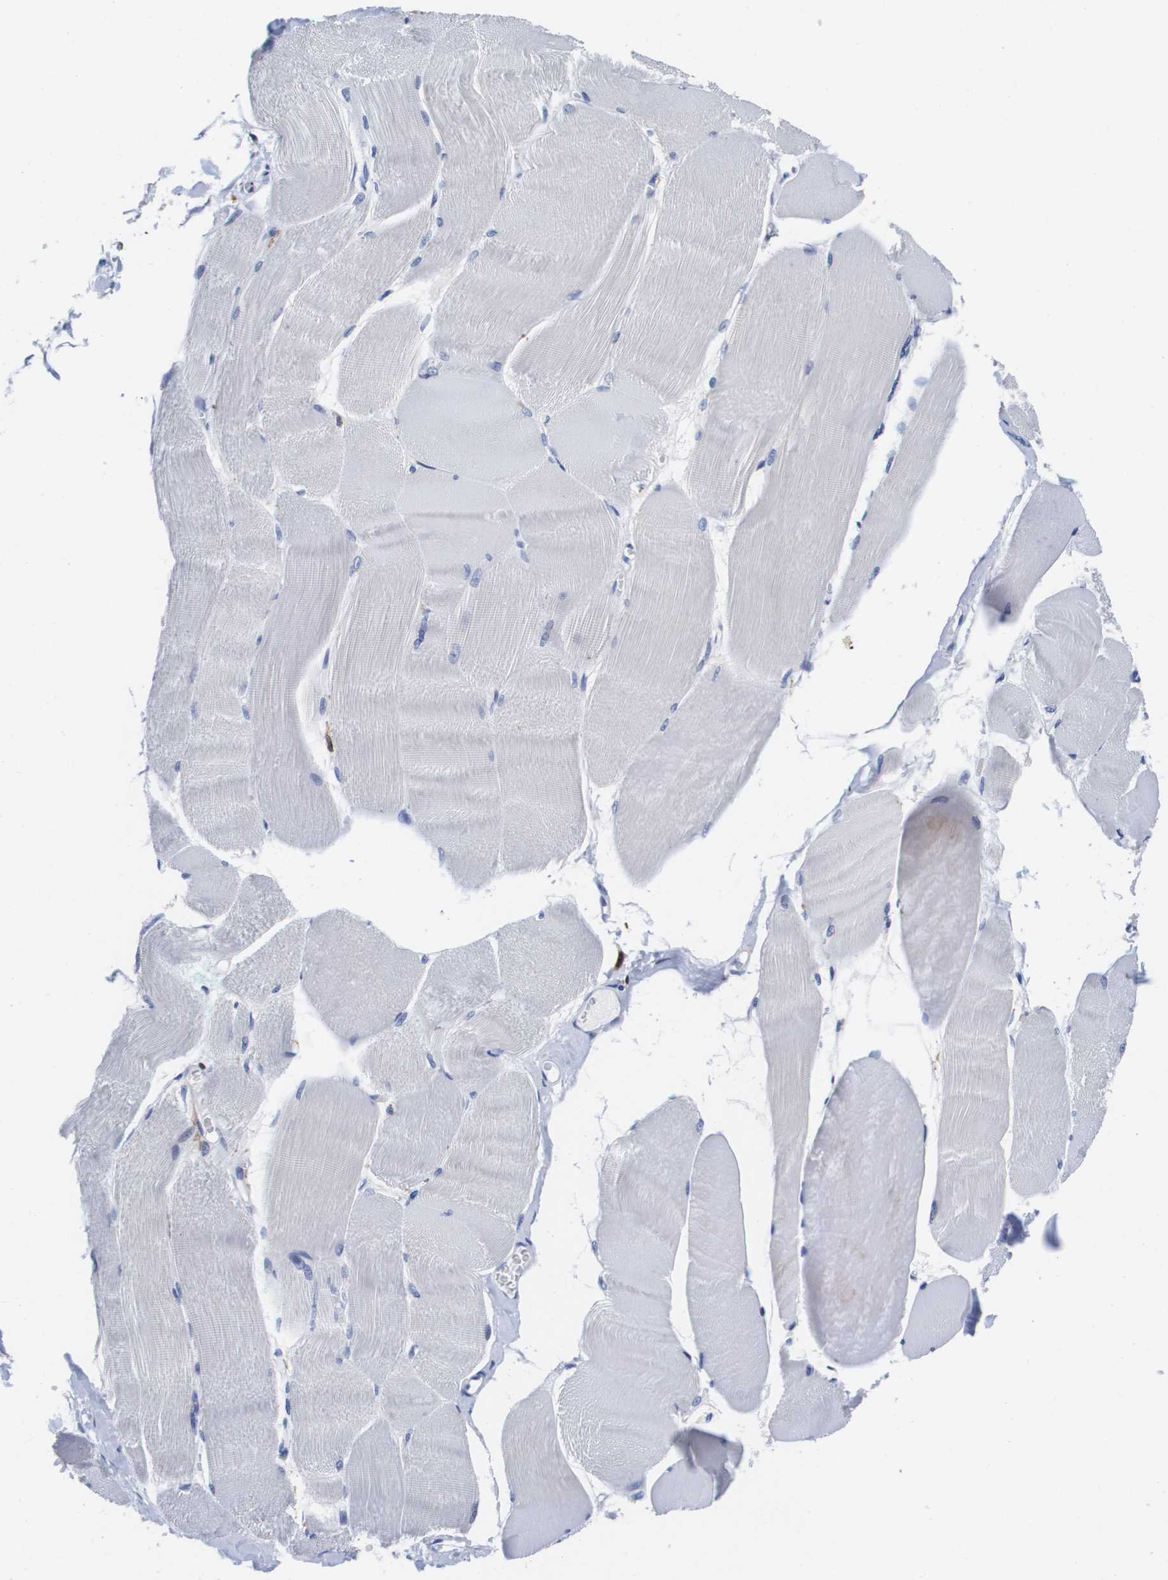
{"staining": {"intensity": "negative", "quantity": "none", "location": "none"}, "tissue": "skeletal muscle", "cell_type": "Myocytes", "image_type": "normal", "snomed": [{"axis": "morphology", "description": "Normal tissue, NOS"}, {"axis": "morphology", "description": "Squamous cell carcinoma, NOS"}, {"axis": "topography", "description": "Skeletal muscle"}], "caption": "Myocytes show no significant protein staining in unremarkable skeletal muscle. The staining was performed using DAB to visualize the protein expression in brown, while the nuclei were stained in blue with hematoxylin (Magnification: 20x).", "gene": "HMOX1", "patient": {"sex": "male", "age": 51}}